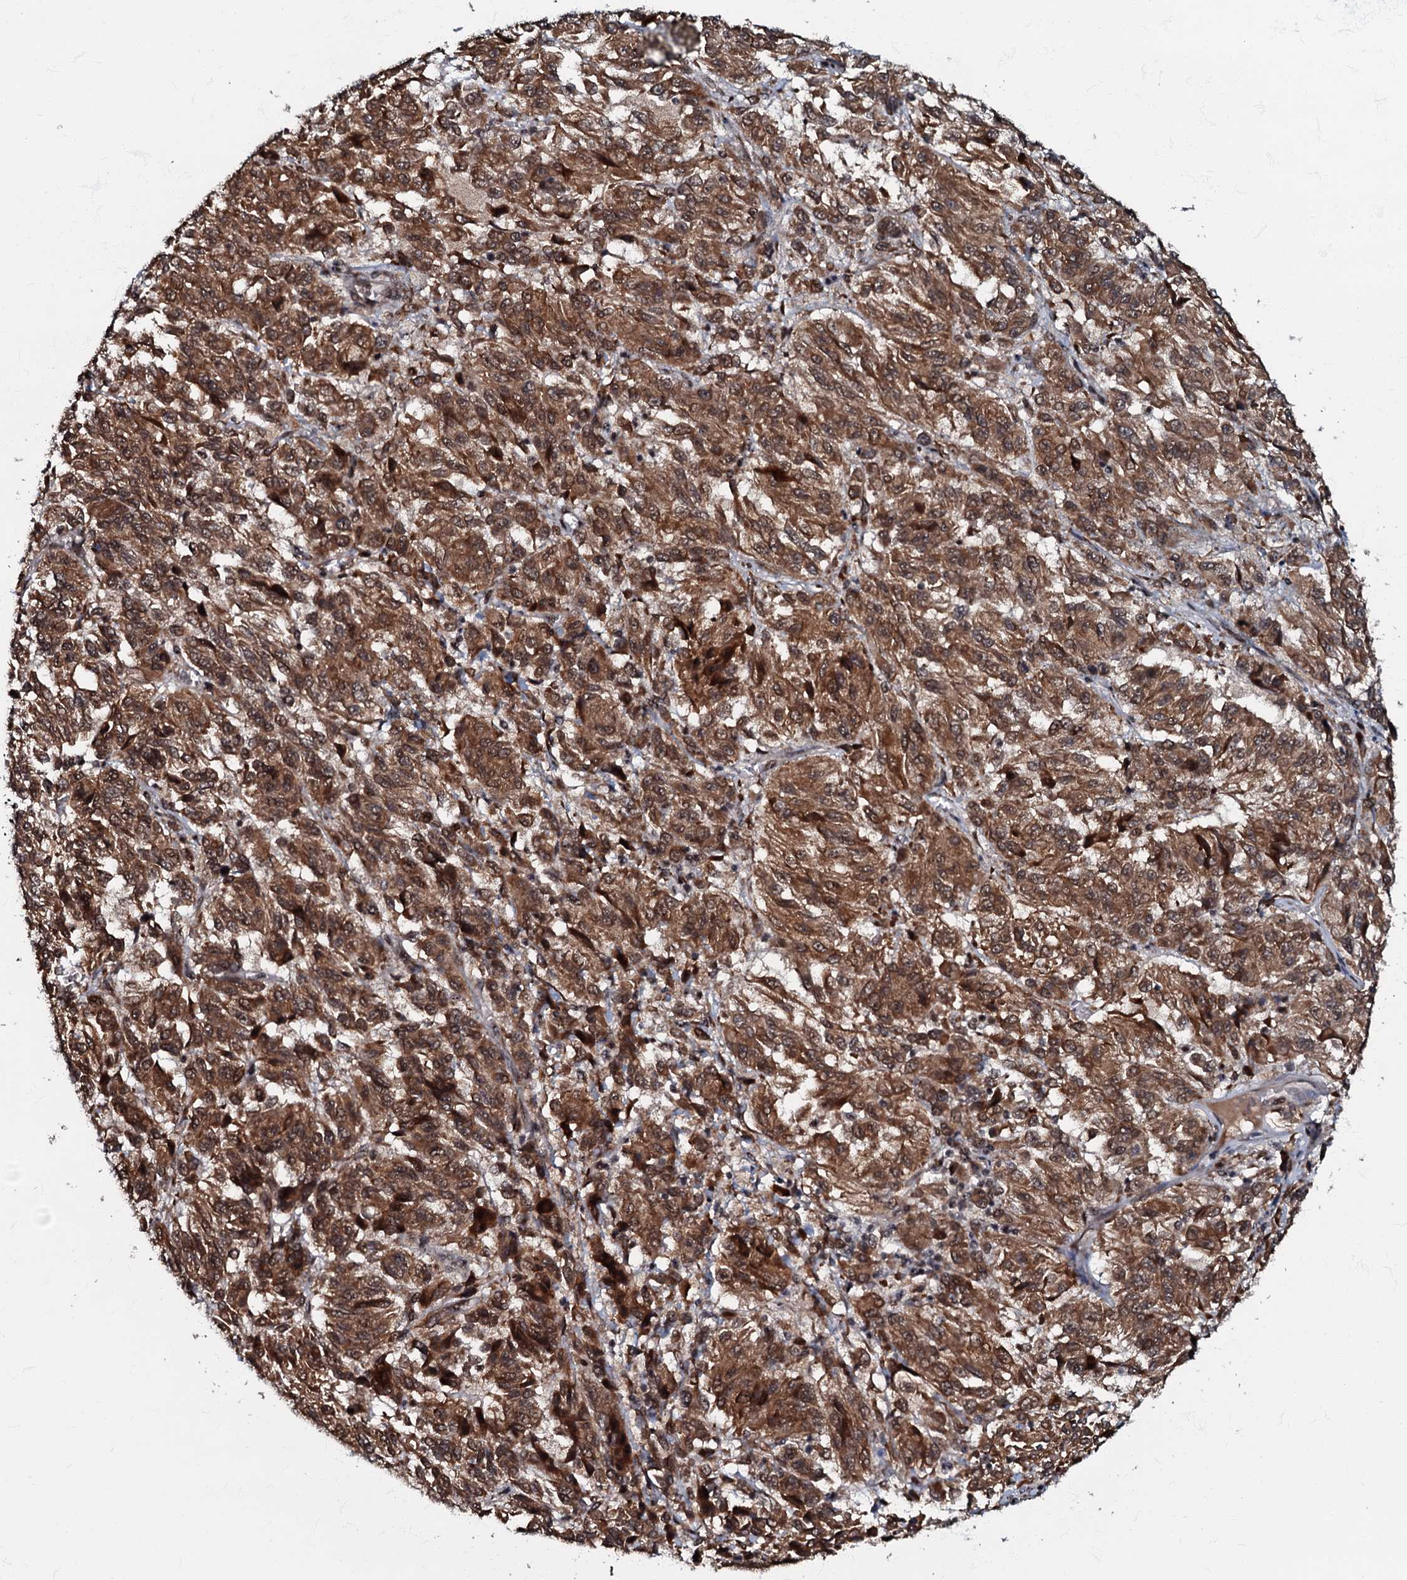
{"staining": {"intensity": "moderate", "quantity": ">75%", "location": "cytoplasmic/membranous,nuclear"}, "tissue": "melanoma", "cell_type": "Tumor cells", "image_type": "cancer", "snomed": [{"axis": "morphology", "description": "Malignant melanoma, Metastatic site"}, {"axis": "topography", "description": "Lung"}], "caption": "Malignant melanoma (metastatic site) stained with DAB immunohistochemistry (IHC) shows medium levels of moderate cytoplasmic/membranous and nuclear expression in approximately >75% of tumor cells. Immunohistochemistry (ihc) stains the protein of interest in brown and the nuclei are stained blue.", "gene": "C18orf32", "patient": {"sex": "male", "age": 64}}